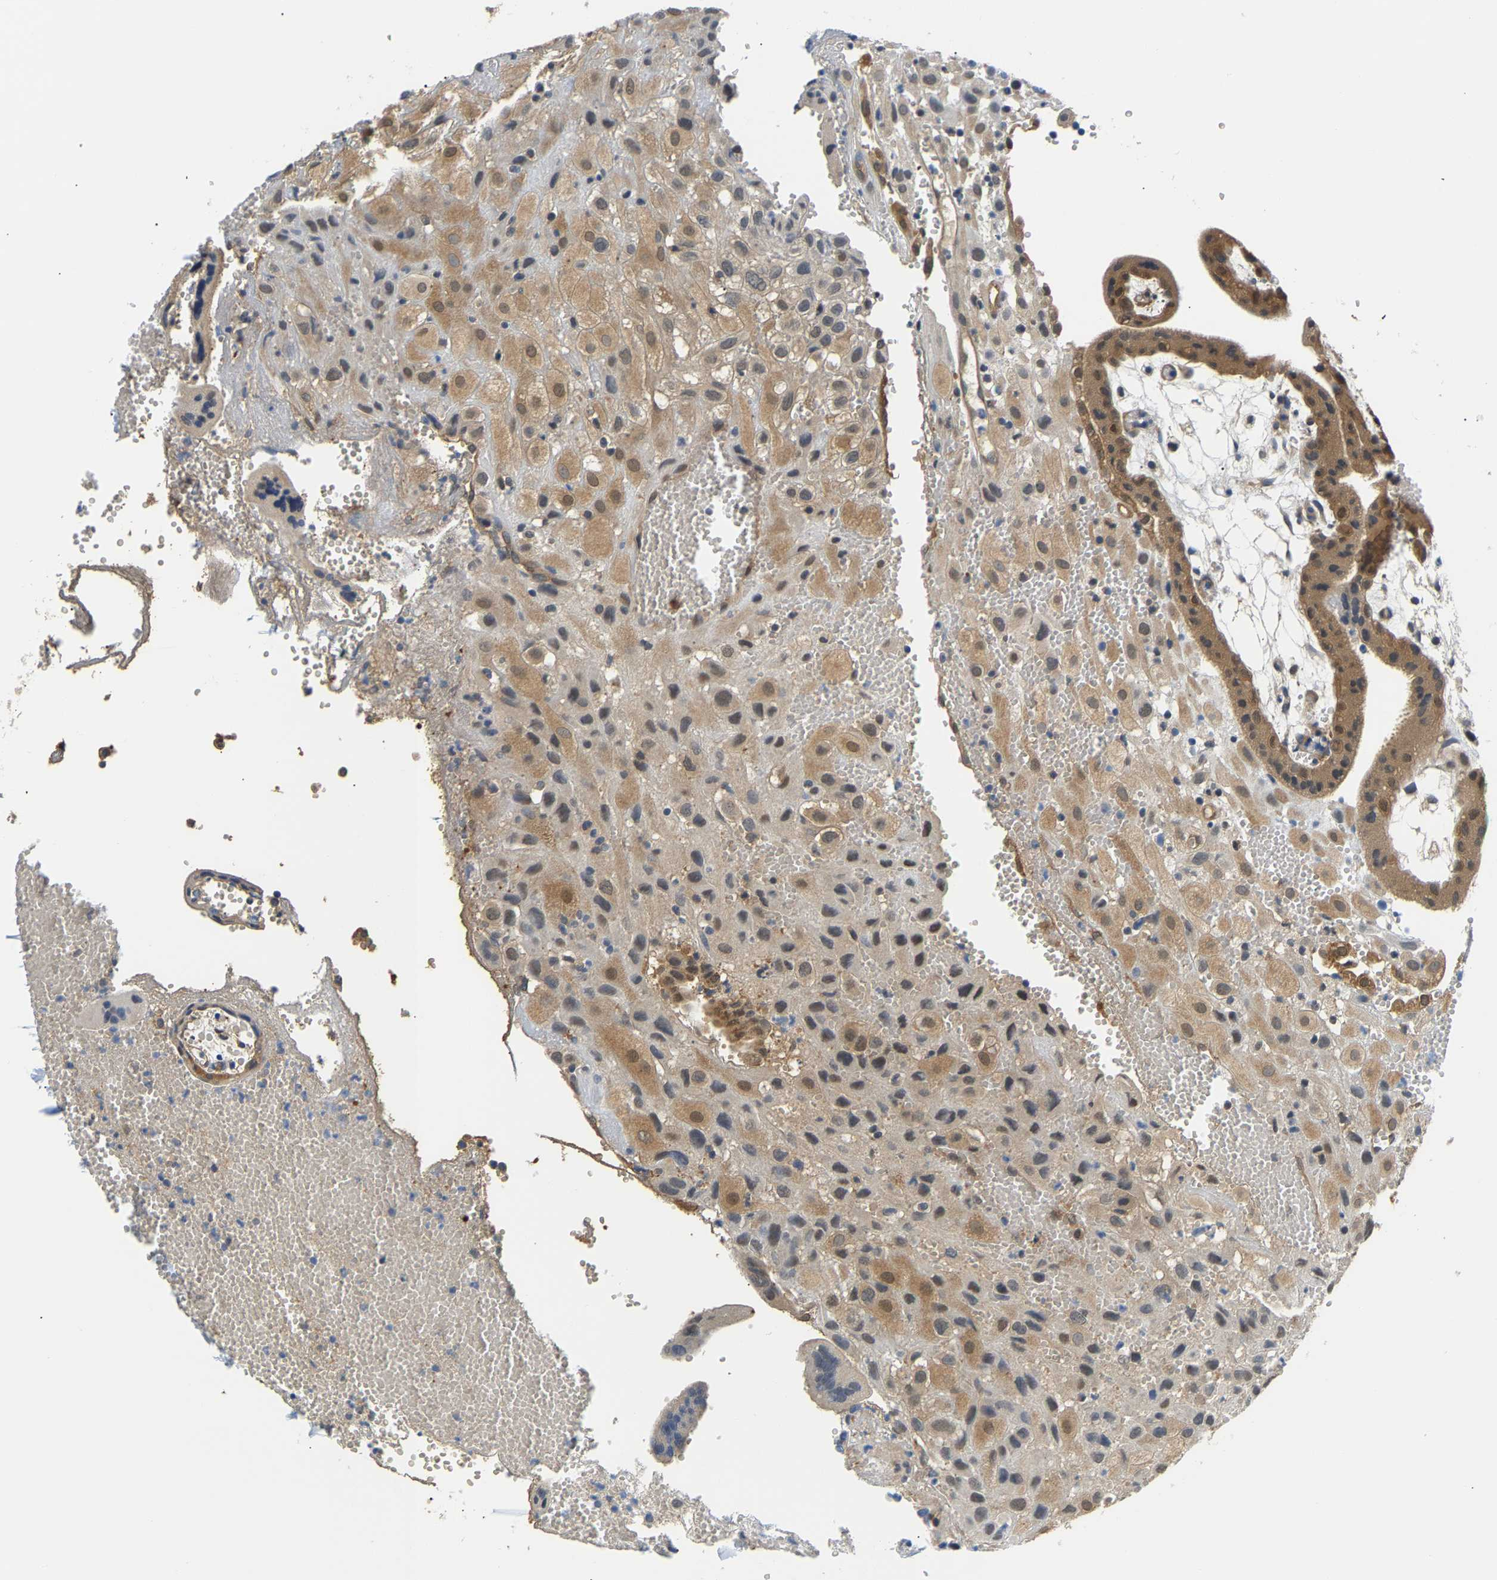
{"staining": {"intensity": "moderate", "quantity": ">75%", "location": "cytoplasmic/membranous"}, "tissue": "placenta", "cell_type": "Decidual cells", "image_type": "normal", "snomed": [{"axis": "morphology", "description": "Normal tissue, NOS"}, {"axis": "topography", "description": "Placenta"}], "caption": "IHC micrograph of normal placenta: human placenta stained using immunohistochemistry (IHC) reveals medium levels of moderate protein expression localized specifically in the cytoplasmic/membranous of decidual cells, appearing as a cytoplasmic/membranous brown color.", "gene": "ARHGEF12", "patient": {"sex": "female", "age": 18}}